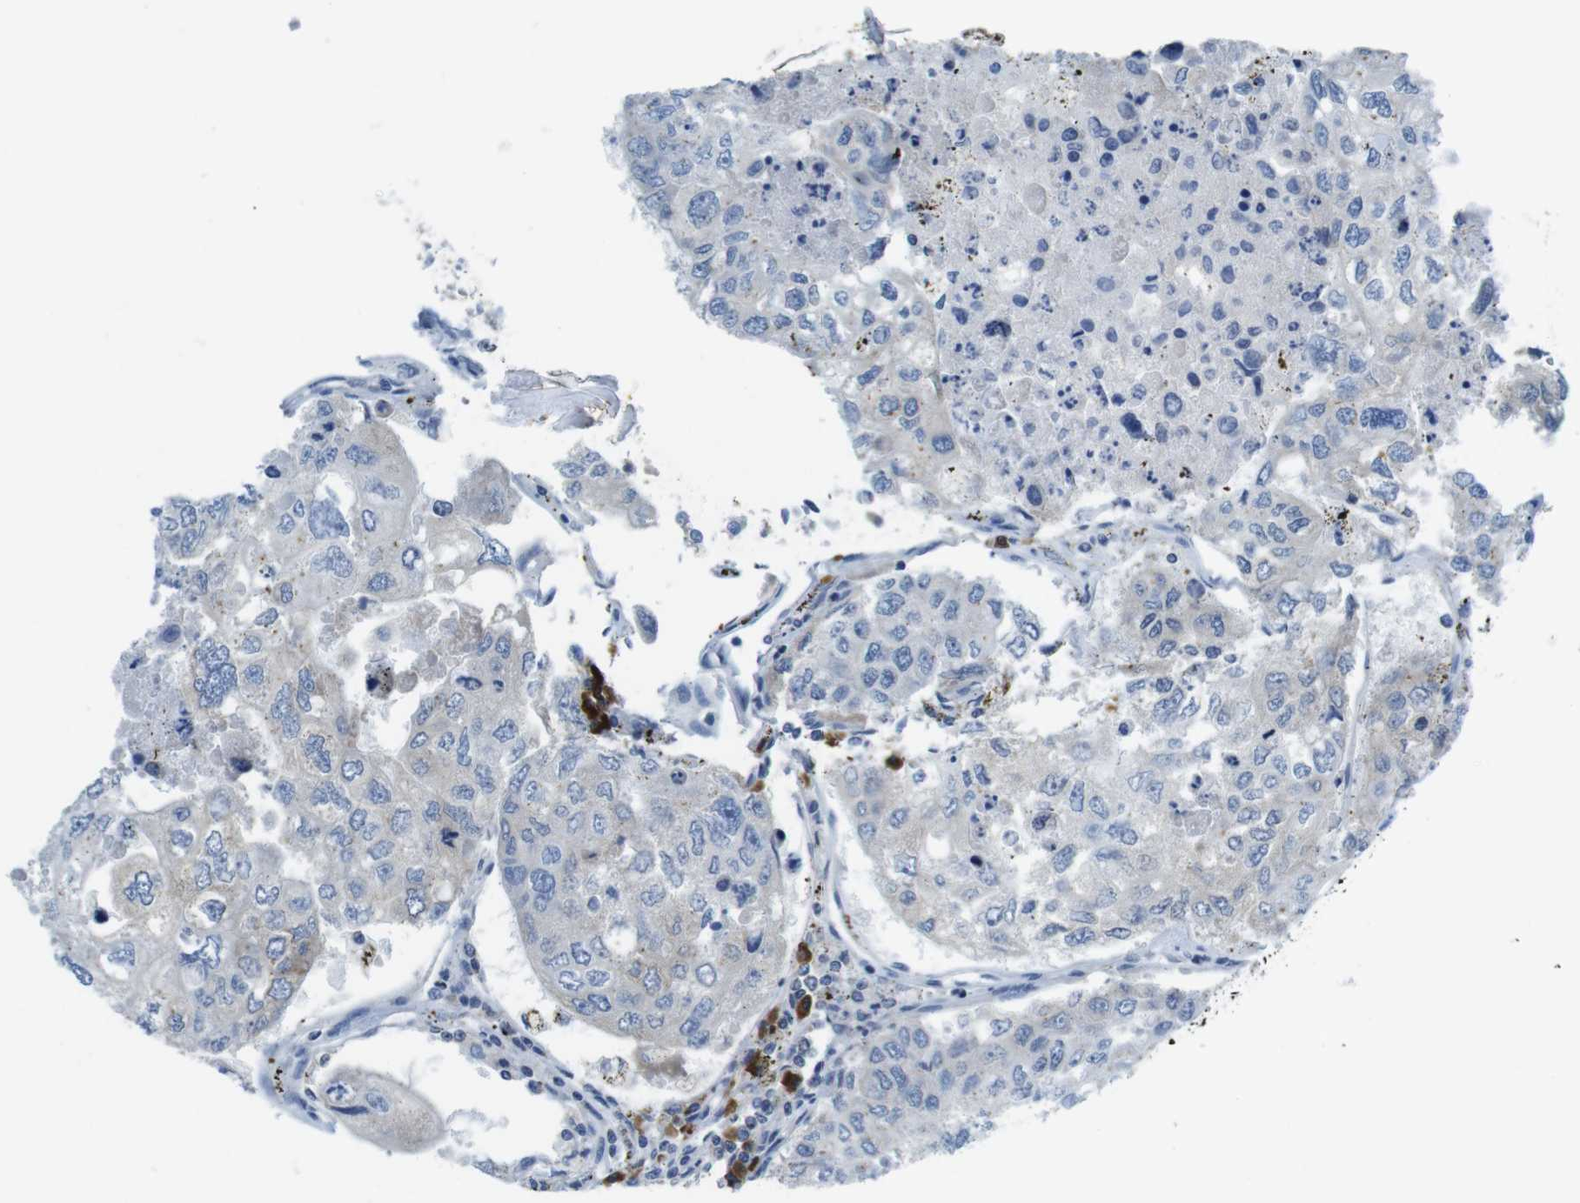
{"staining": {"intensity": "weak", "quantity": "25%-75%", "location": "cytoplasmic/membranous"}, "tissue": "urothelial cancer", "cell_type": "Tumor cells", "image_type": "cancer", "snomed": [{"axis": "morphology", "description": "Urothelial carcinoma, High grade"}, {"axis": "topography", "description": "Lymph node"}, {"axis": "topography", "description": "Urinary bladder"}], "caption": "High-grade urothelial carcinoma stained with immunohistochemistry (IHC) shows weak cytoplasmic/membranous staining in about 25%-75% of tumor cells.", "gene": "CLPTM1L", "patient": {"sex": "male", "age": 51}}